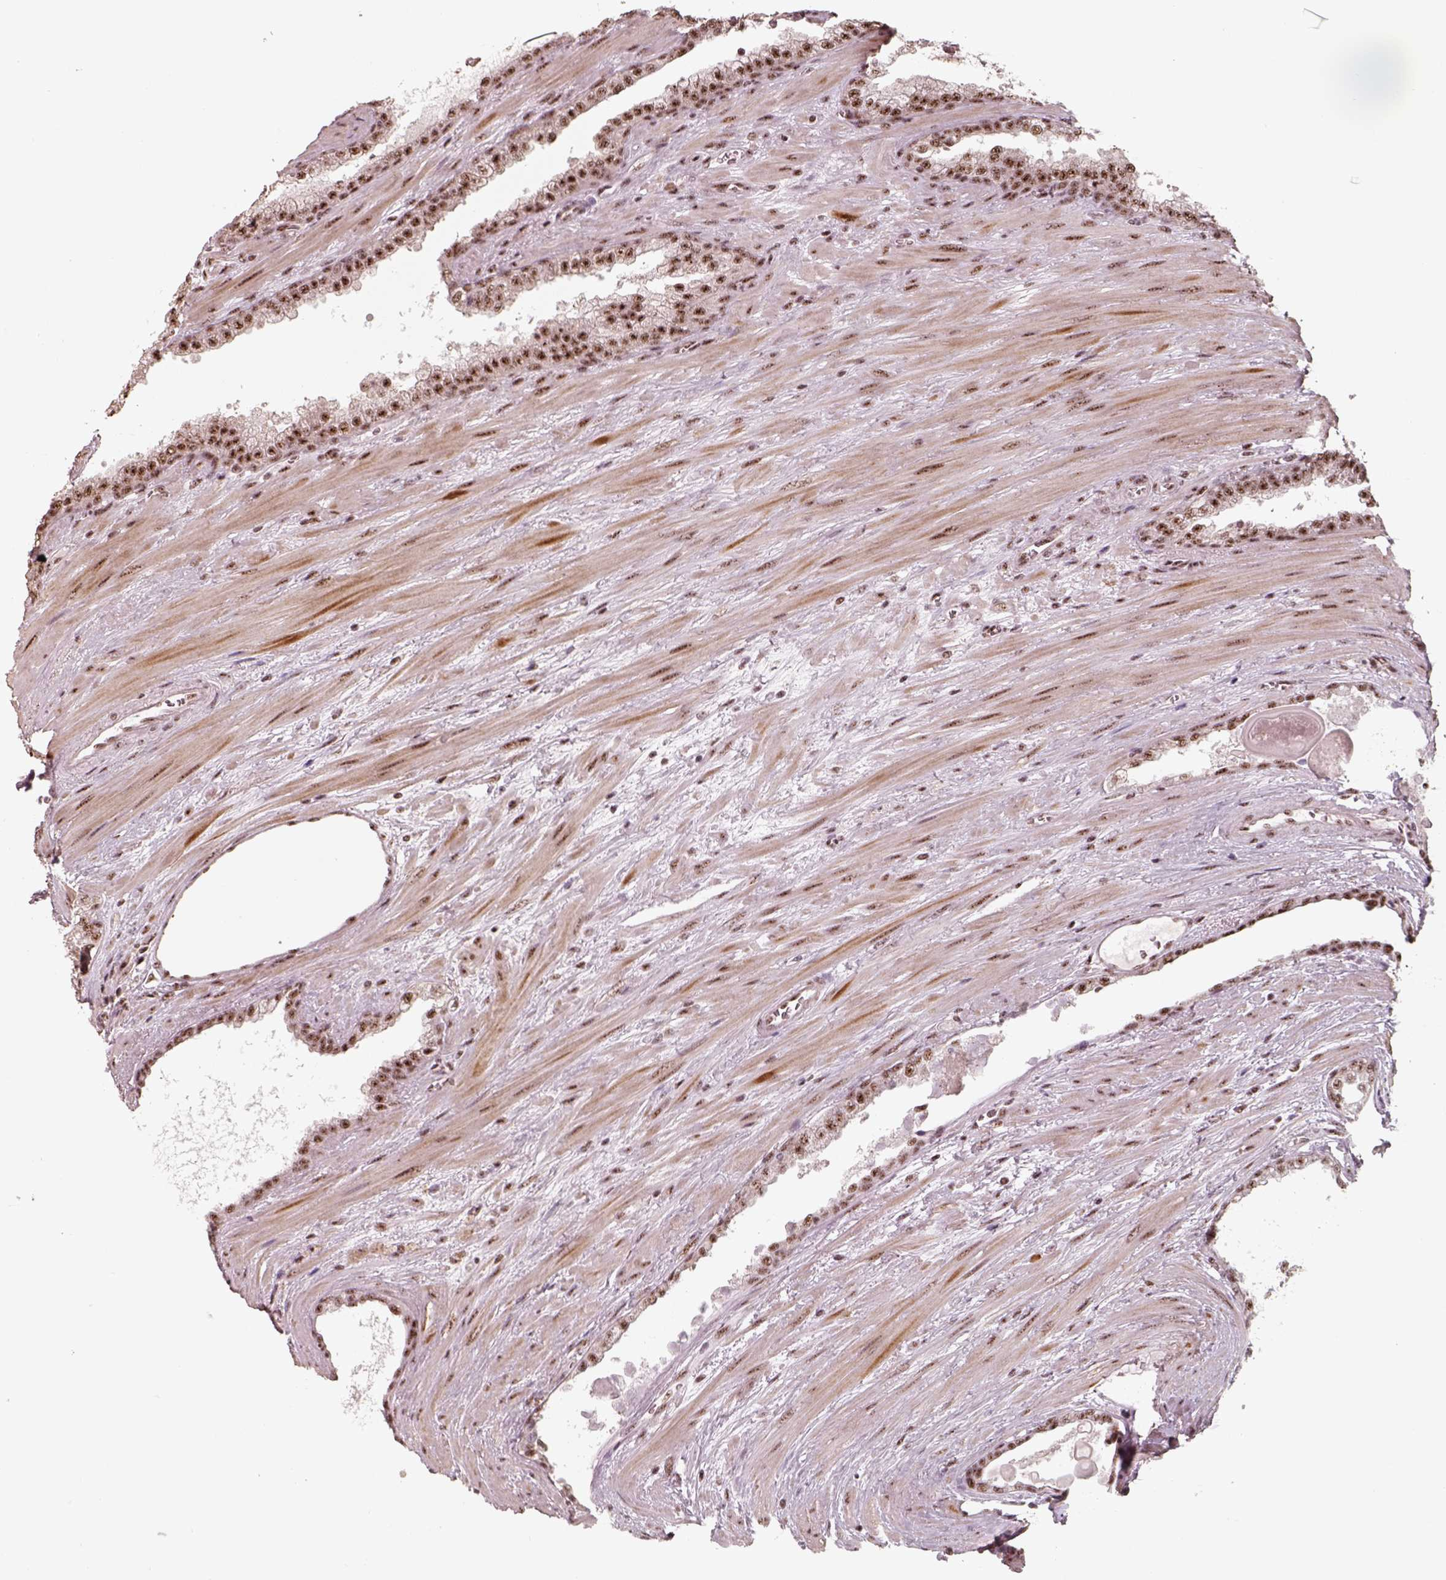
{"staining": {"intensity": "strong", "quantity": ">75%", "location": "nuclear"}, "tissue": "prostate cancer", "cell_type": "Tumor cells", "image_type": "cancer", "snomed": [{"axis": "morphology", "description": "Adenocarcinoma, NOS"}, {"axis": "topography", "description": "Prostate"}], "caption": "An image showing strong nuclear staining in about >75% of tumor cells in adenocarcinoma (prostate), as visualized by brown immunohistochemical staining.", "gene": "ATXN7L3", "patient": {"sex": "male", "age": 67}}